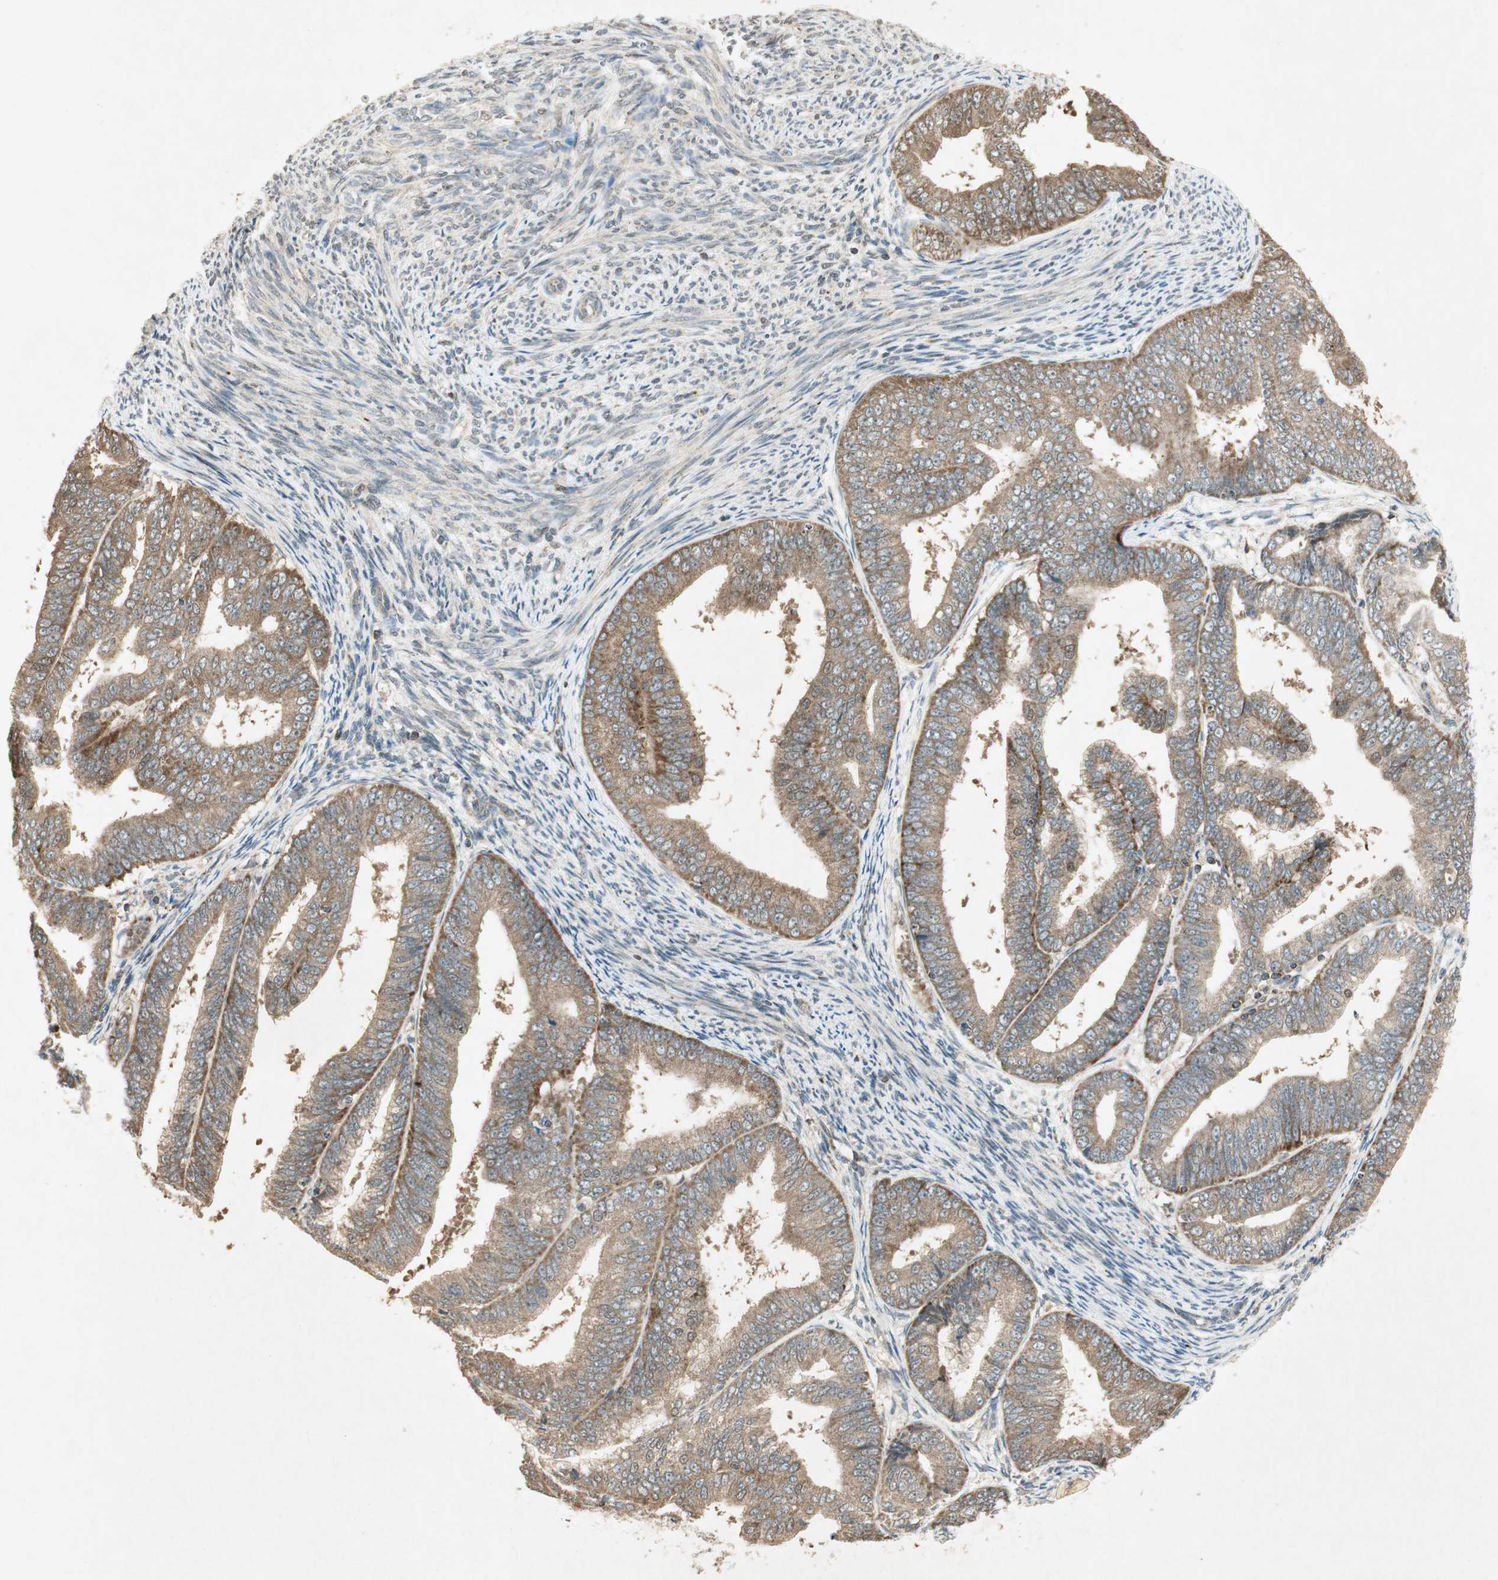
{"staining": {"intensity": "strong", "quantity": ">75%", "location": "cytoplasmic/membranous"}, "tissue": "endometrial cancer", "cell_type": "Tumor cells", "image_type": "cancer", "snomed": [{"axis": "morphology", "description": "Adenocarcinoma, NOS"}, {"axis": "topography", "description": "Endometrium"}], "caption": "Strong cytoplasmic/membranous protein expression is identified in about >75% of tumor cells in endometrial cancer.", "gene": "USP2", "patient": {"sex": "female", "age": 63}}